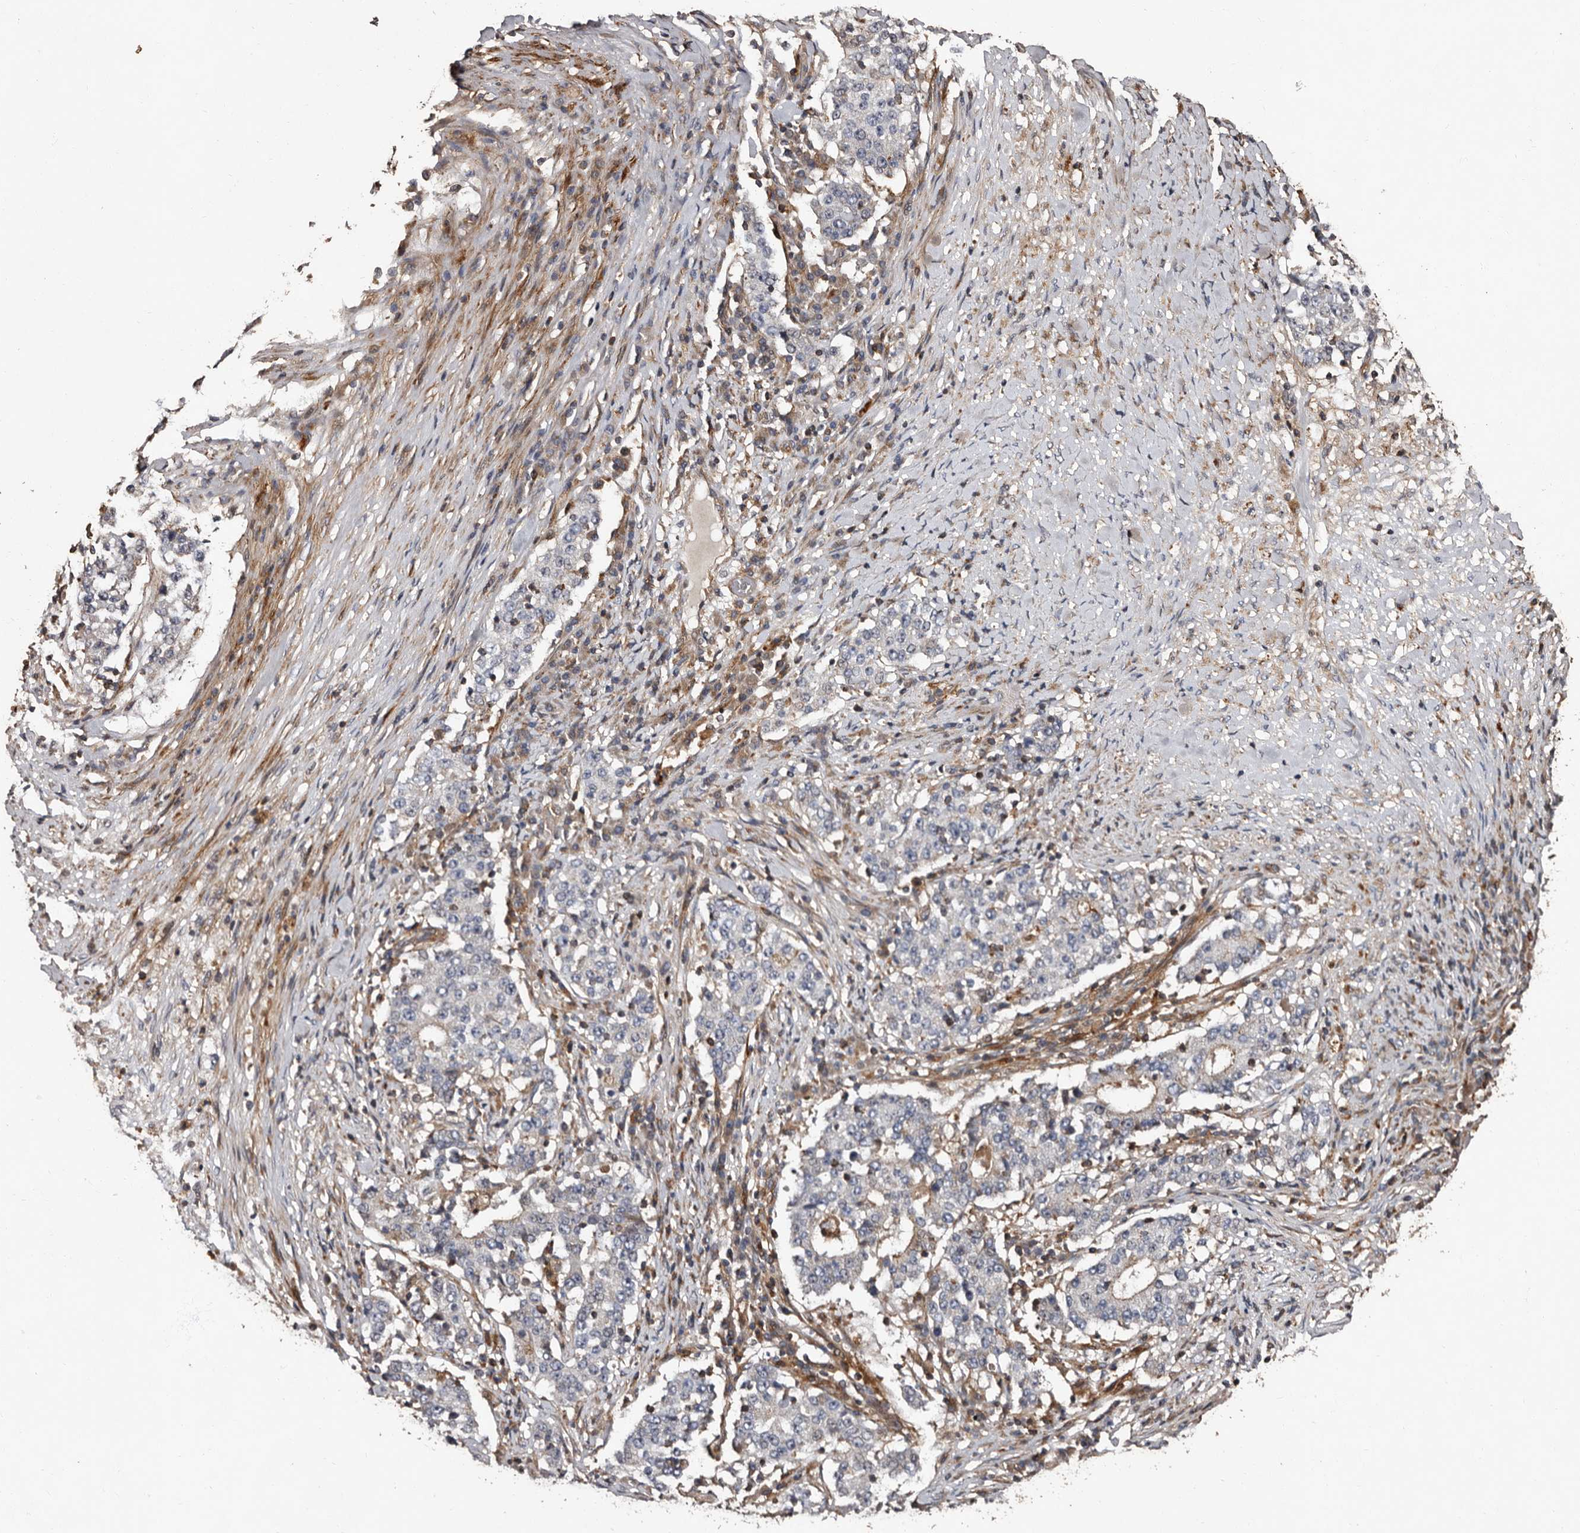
{"staining": {"intensity": "negative", "quantity": "none", "location": "none"}, "tissue": "stomach cancer", "cell_type": "Tumor cells", "image_type": "cancer", "snomed": [{"axis": "morphology", "description": "Adenocarcinoma, NOS"}, {"axis": "topography", "description": "Stomach"}], "caption": "Immunohistochemistry histopathology image of neoplastic tissue: stomach adenocarcinoma stained with DAB (3,3'-diaminobenzidine) shows no significant protein staining in tumor cells. (IHC, brightfield microscopy, high magnification).", "gene": "PRKD3", "patient": {"sex": "male", "age": 59}}